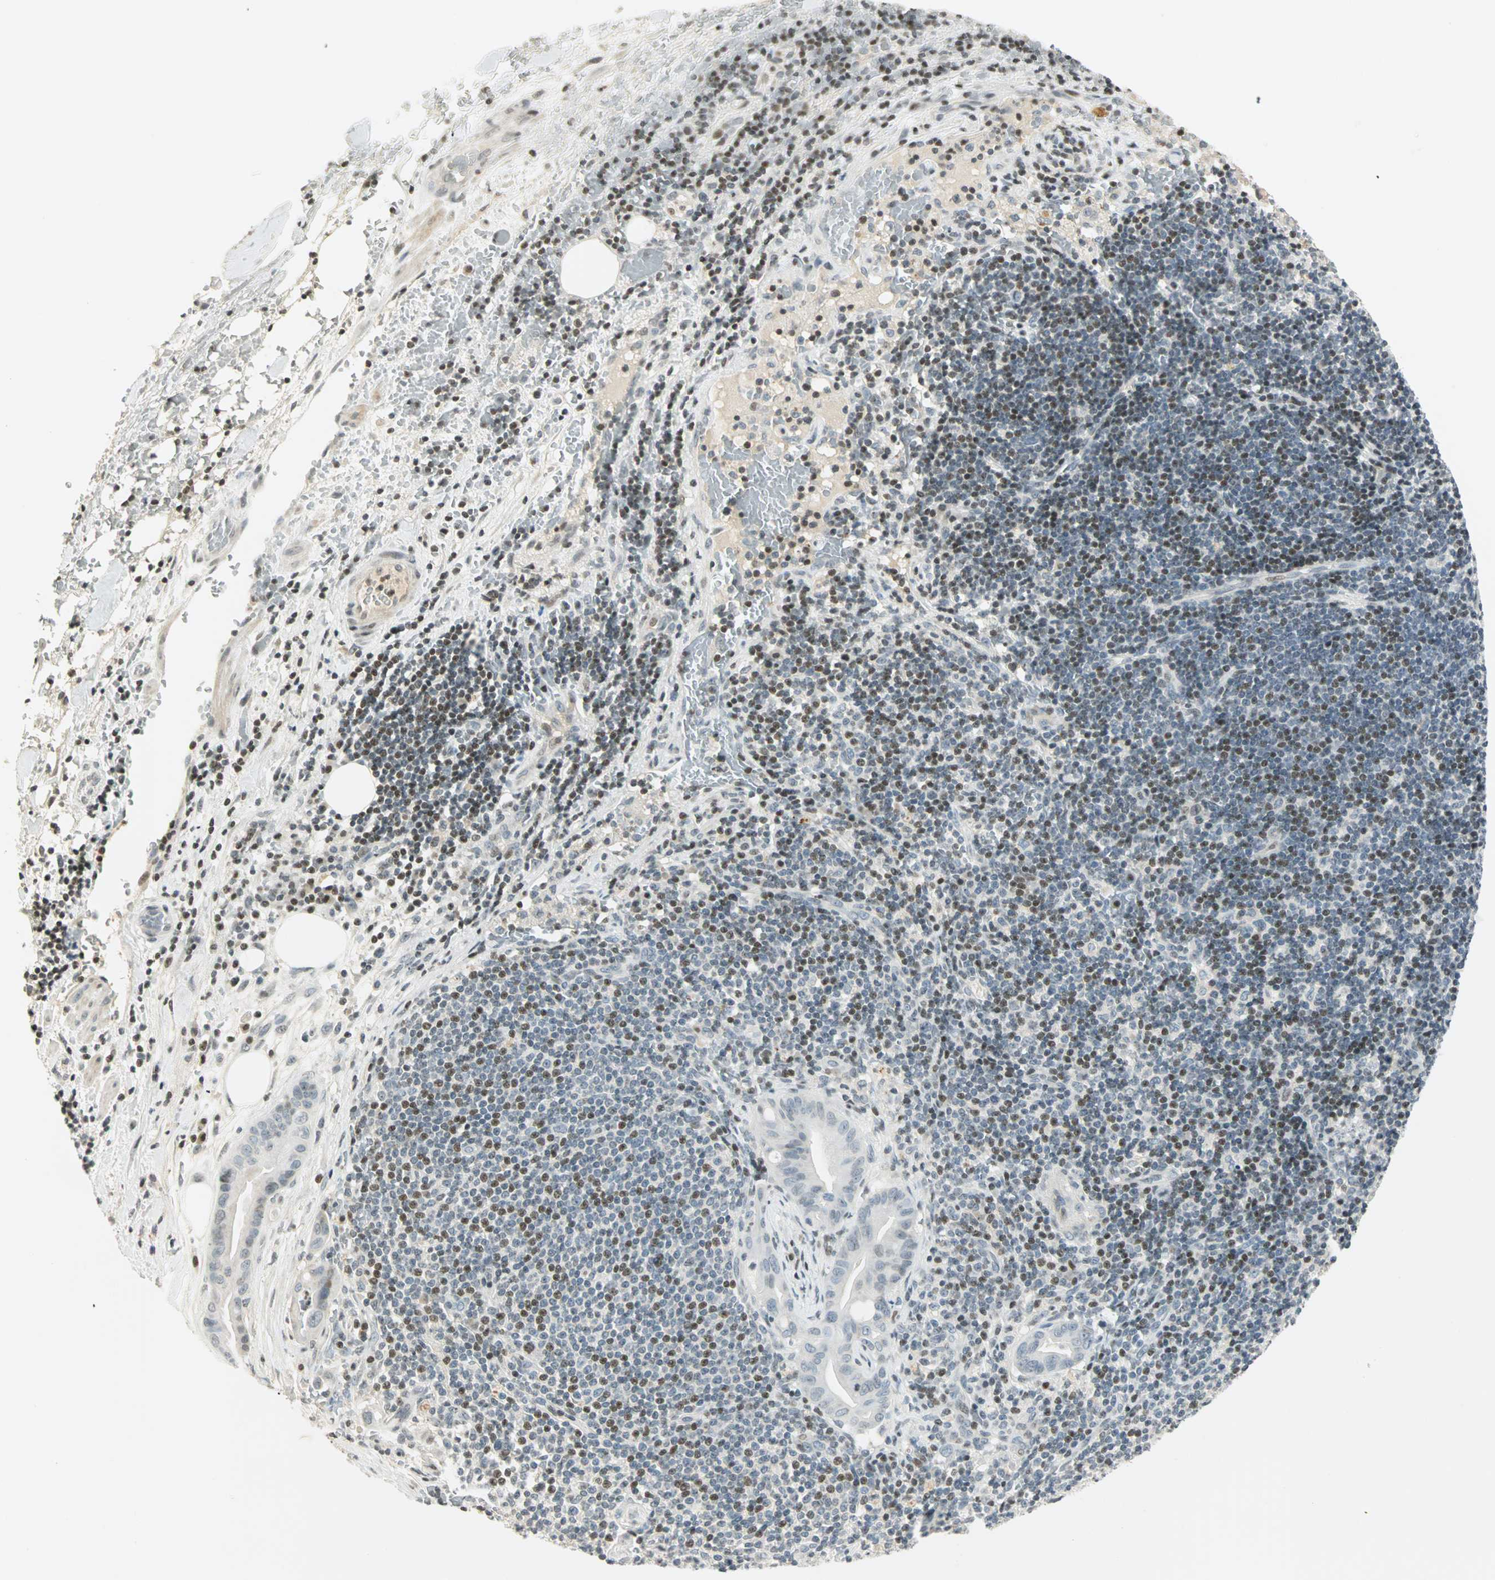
{"staining": {"intensity": "weak", "quantity": "<25%", "location": "nuclear"}, "tissue": "liver cancer", "cell_type": "Tumor cells", "image_type": "cancer", "snomed": [{"axis": "morphology", "description": "Cholangiocarcinoma"}, {"axis": "topography", "description": "Liver"}], "caption": "This is an immunohistochemistry (IHC) photomicrograph of liver cholangiocarcinoma. There is no expression in tumor cells.", "gene": "SMAD3", "patient": {"sex": "female", "age": 68}}